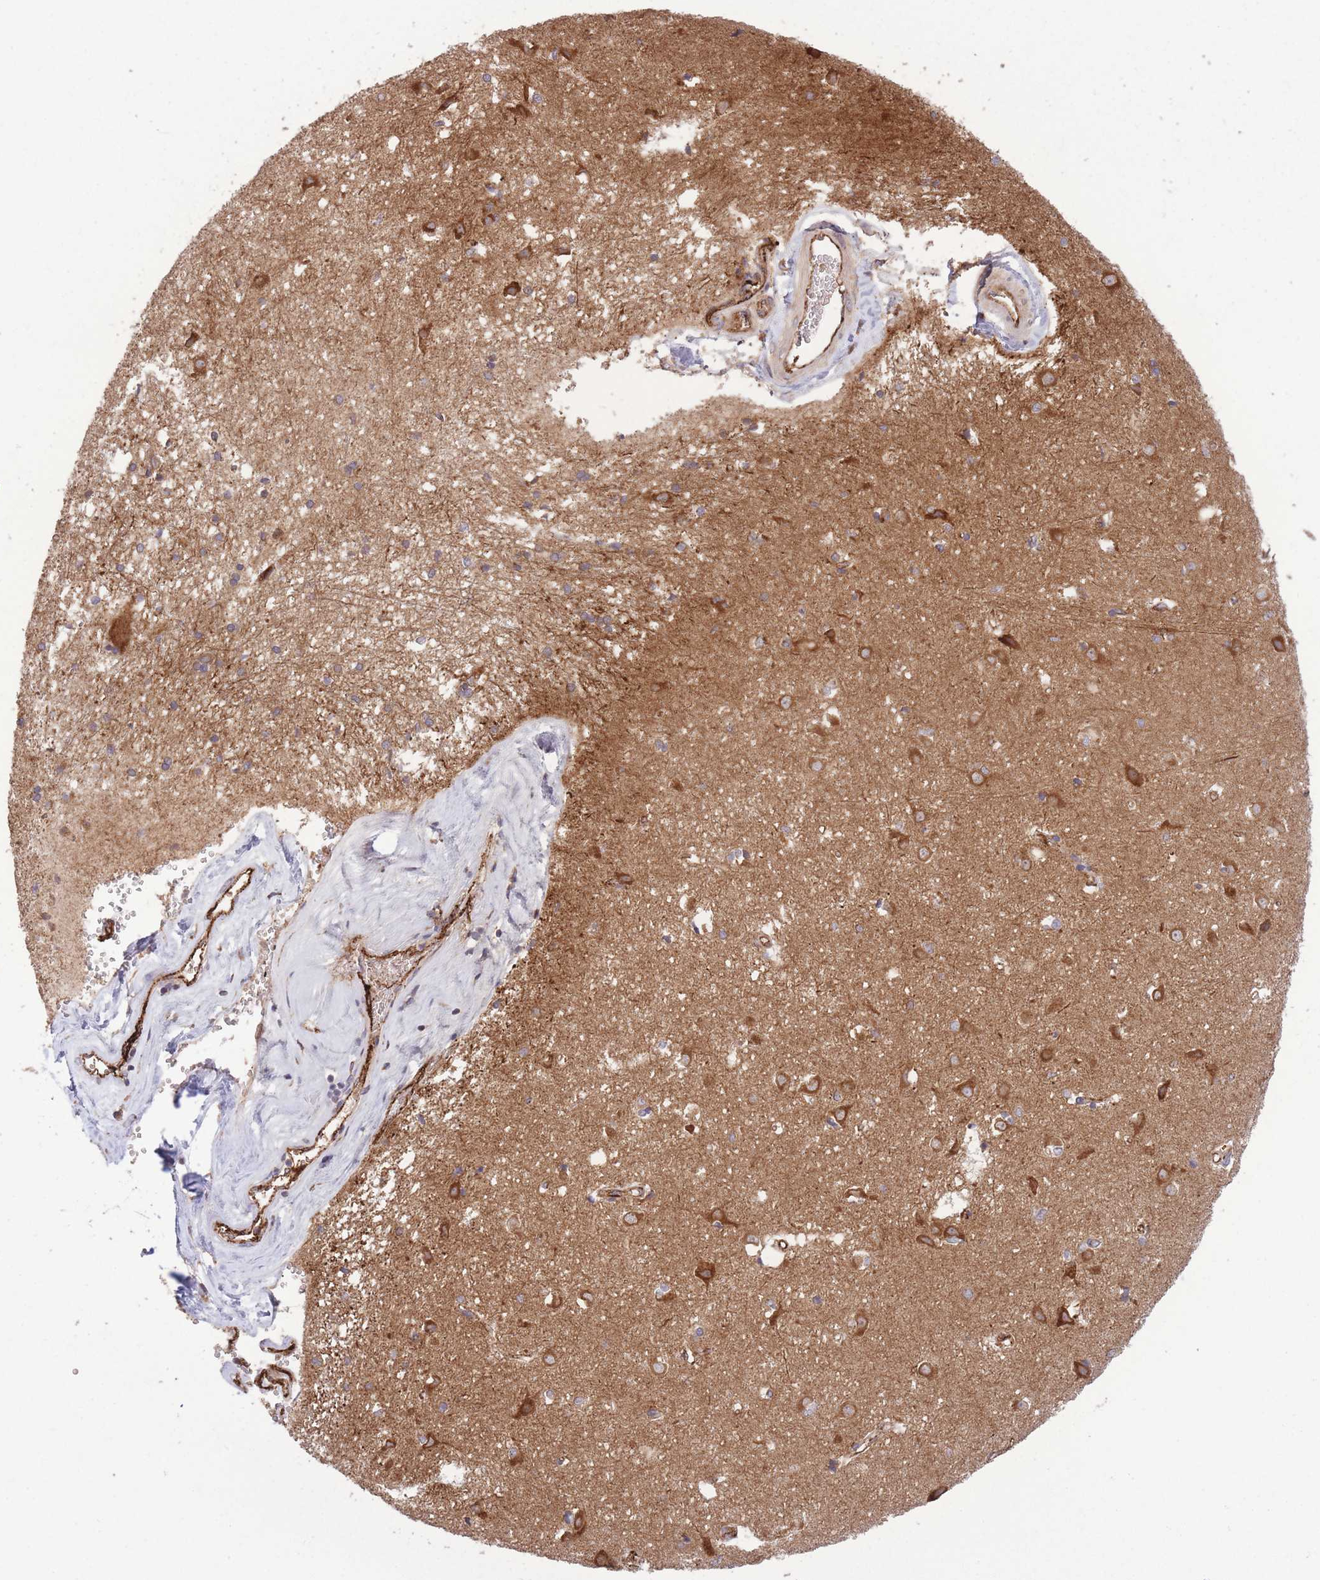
{"staining": {"intensity": "weak", "quantity": "<25%", "location": "cytoplasmic/membranous"}, "tissue": "caudate", "cell_type": "Glial cells", "image_type": "normal", "snomed": [{"axis": "morphology", "description": "Normal tissue, NOS"}, {"axis": "topography", "description": "Lateral ventricle wall"}], "caption": "This is an IHC histopathology image of benign human caudate. There is no expression in glial cells.", "gene": "CISH", "patient": {"sex": "male", "age": 37}}